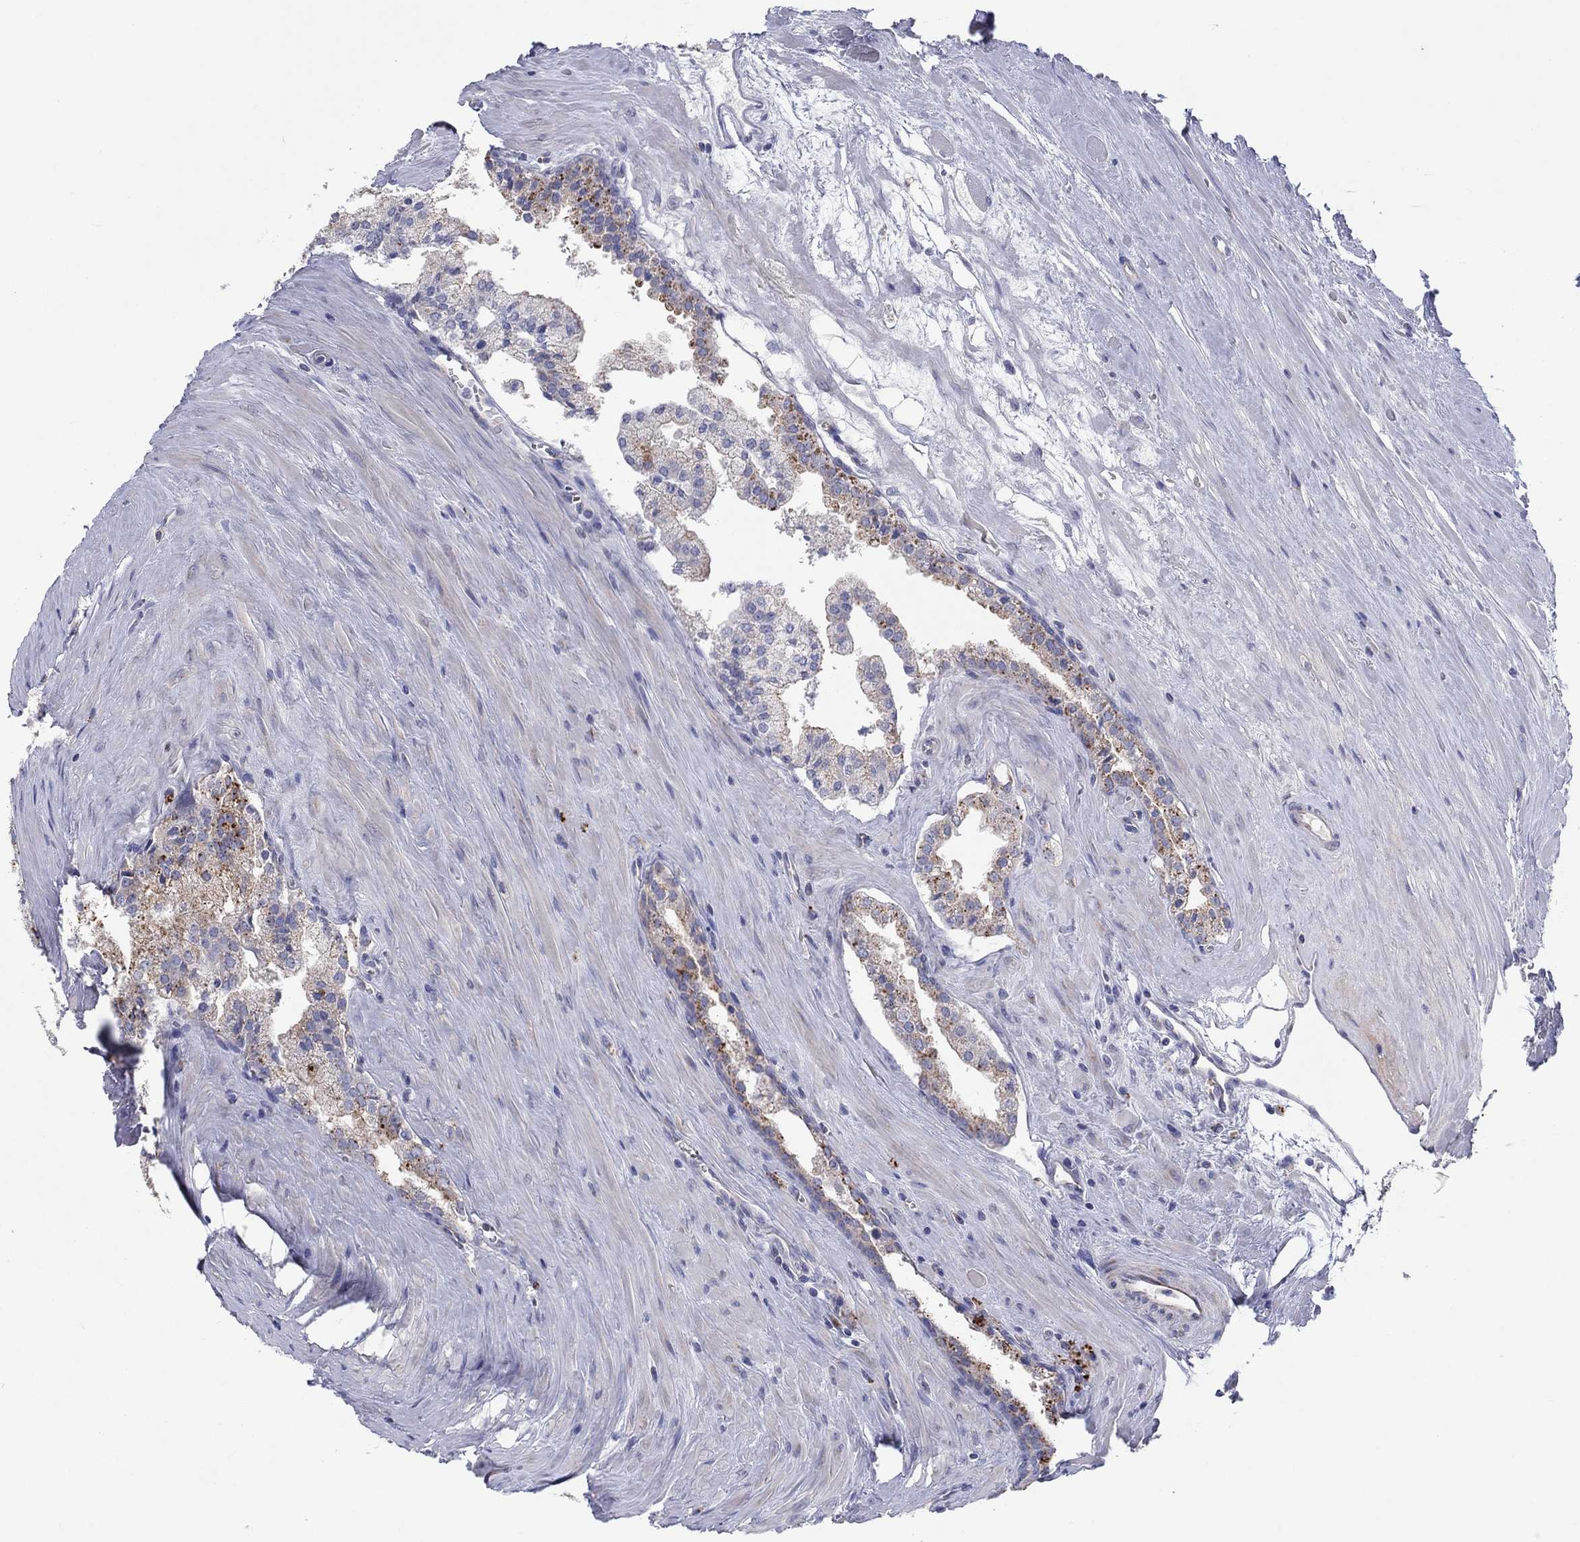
{"staining": {"intensity": "moderate", "quantity": ">75%", "location": "cytoplasmic/membranous"}, "tissue": "prostate cancer", "cell_type": "Tumor cells", "image_type": "cancer", "snomed": [{"axis": "morphology", "description": "Adenocarcinoma, NOS"}, {"axis": "topography", "description": "Prostate"}], "caption": "Approximately >75% of tumor cells in prostate adenocarcinoma exhibit moderate cytoplasmic/membranous protein staining as visualized by brown immunohistochemical staining.", "gene": "BCO2", "patient": {"sex": "male", "age": 72}}